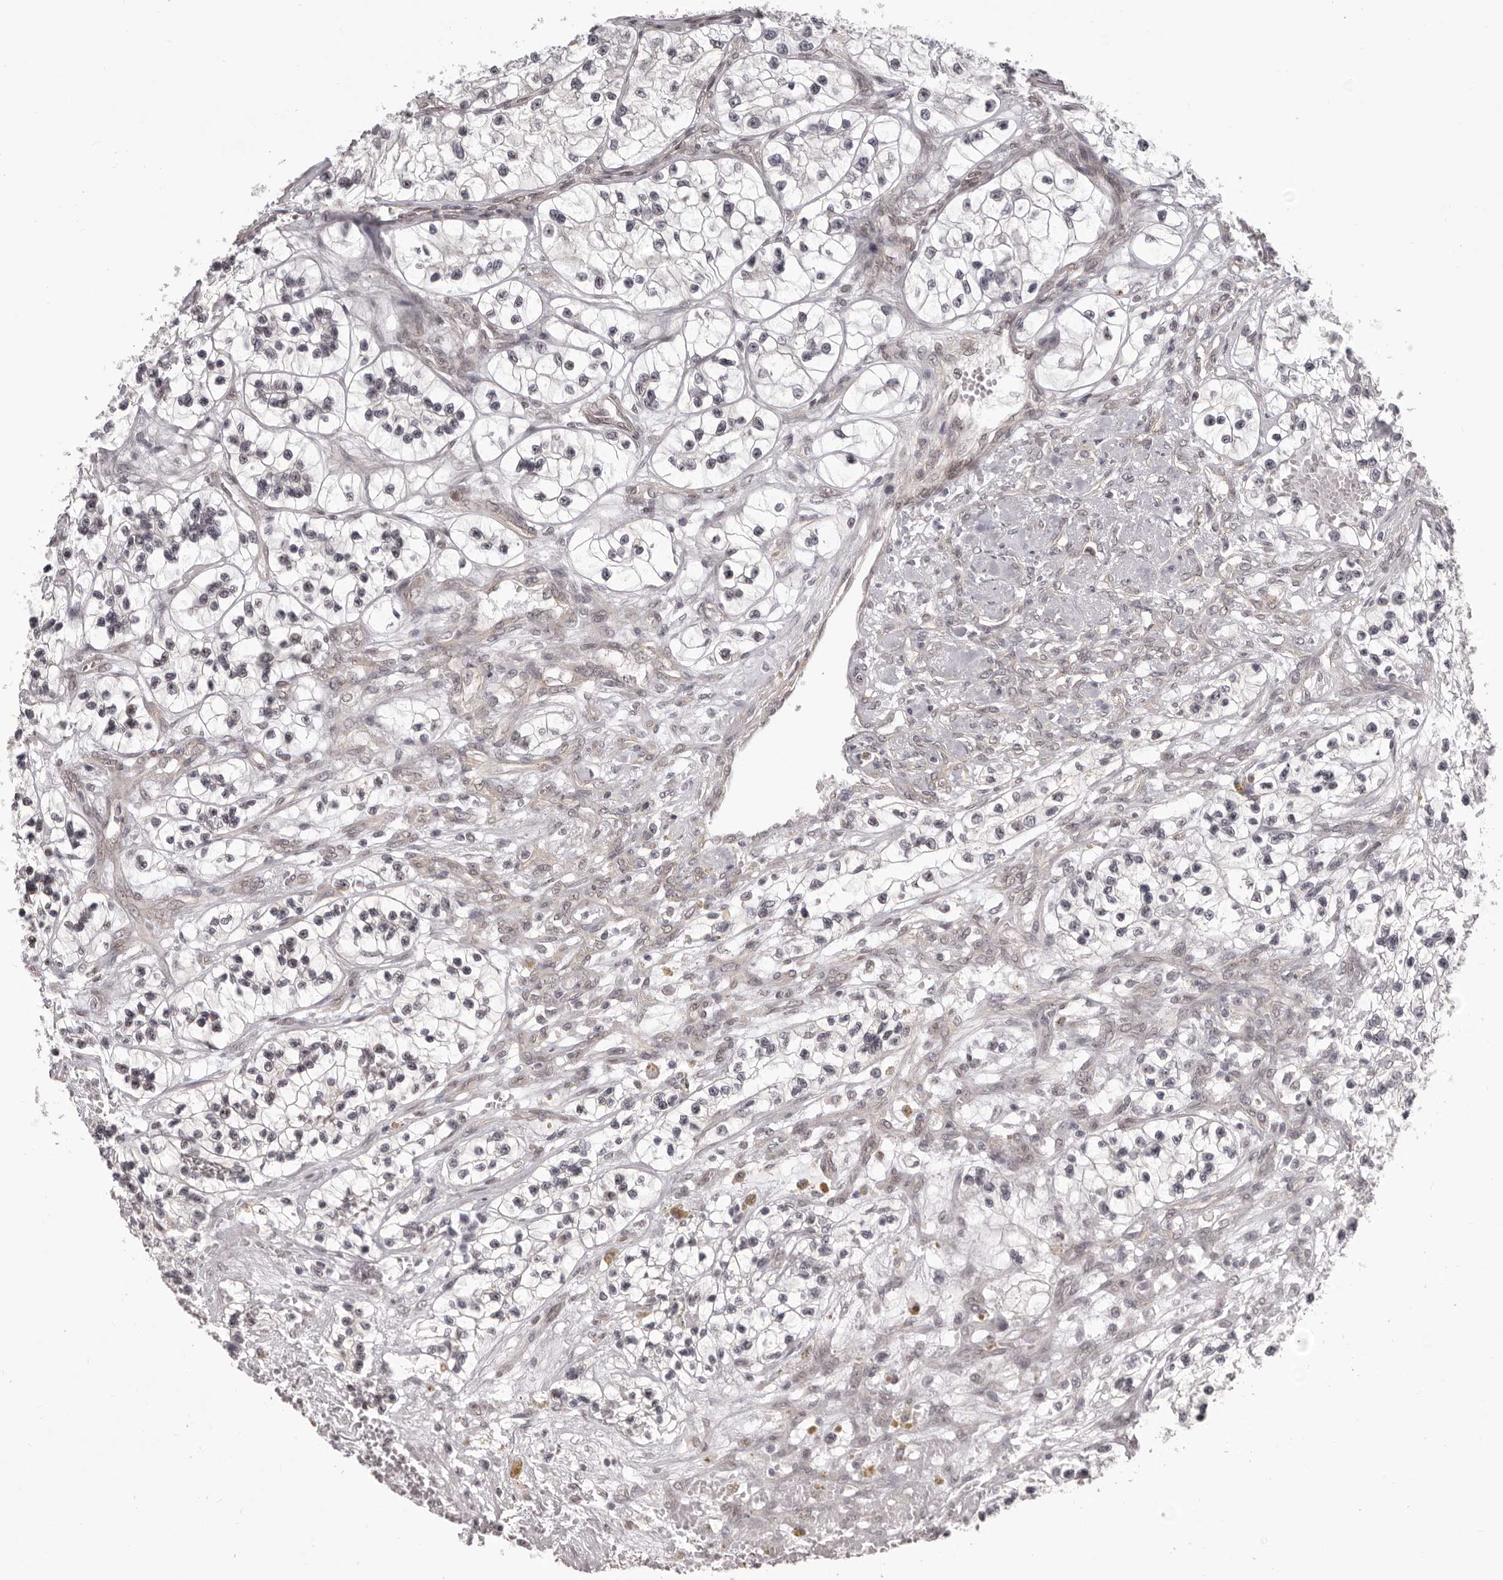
{"staining": {"intensity": "negative", "quantity": "none", "location": "none"}, "tissue": "renal cancer", "cell_type": "Tumor cells", "image_type": "cancer", "snomed": [{"axis": "morphology", "description": "Adenocarcinoma, NOS"}, {"axis": "topography", "description": "Kidney"}], "caption": "The immunohistochemistry (IHC) histopathology image has no significant expression in tumor cells of renal cancer (adenocarcinoma) tissue. (DAB (3,3'-diaminobenzidine) immunohistochemistry with hematoxylin counter stain).", "gene": "RNF2", "patient": {"sex": "female", "age": 57}}